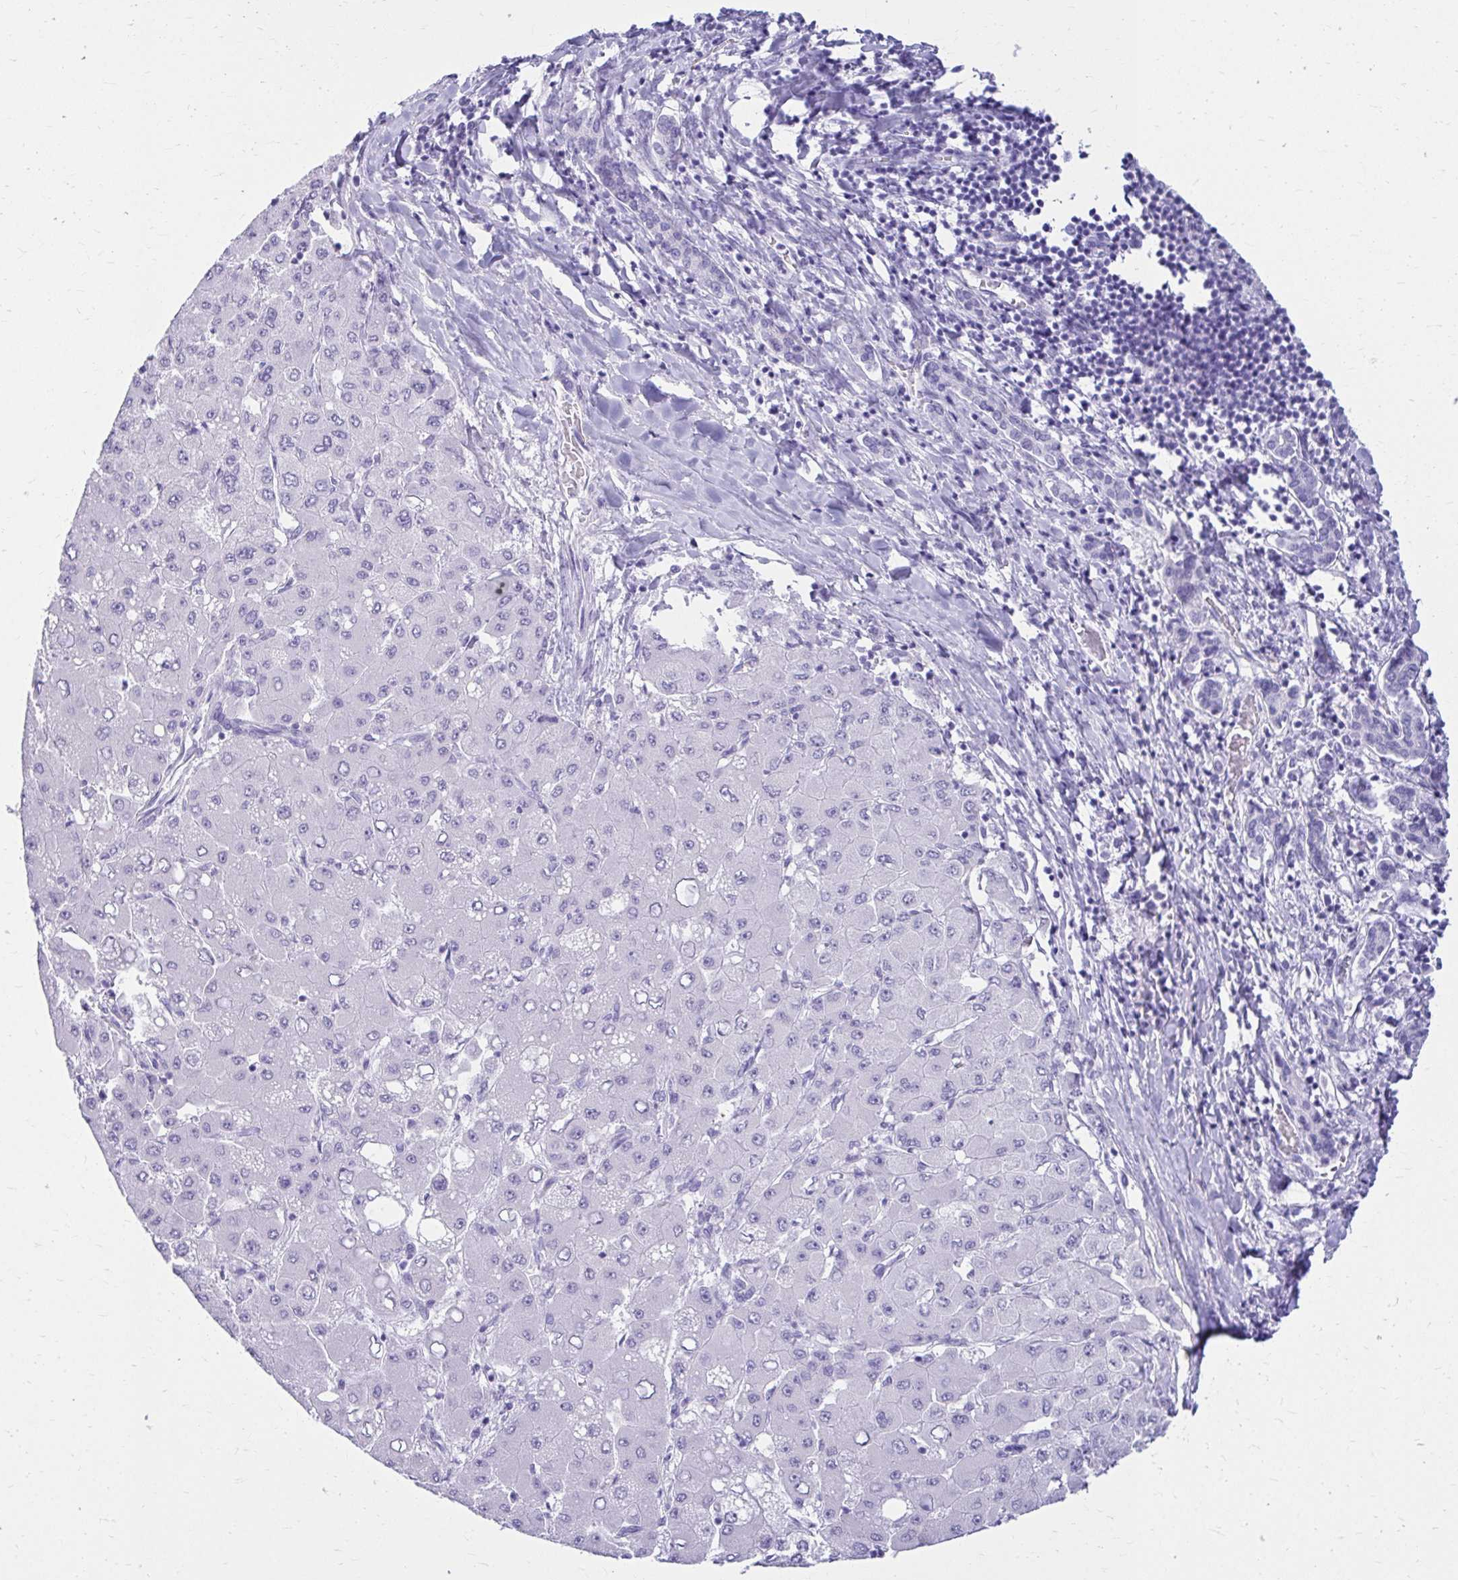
{"staining": {"intensity": "negative", "quantity": "none", "location": "none"}, "tissue": "liver cancer", "cell_type": "Tumor cells", "image_type": "cancer", "snomed": [{"axis": "morphology", "description": "Carcinoma, Hepatocellular, NOS"}, {"axis": "topography", "description": "Liver"}], "caption": "Immunohistochemistry (IHC) photomicrograph of hepatocellular carcinoma (liver) stained for a protein (brown), which reveals no staining in tumor cells.", "gene": "ATP4B", "patient": {"sex": "male", "age": 40}}